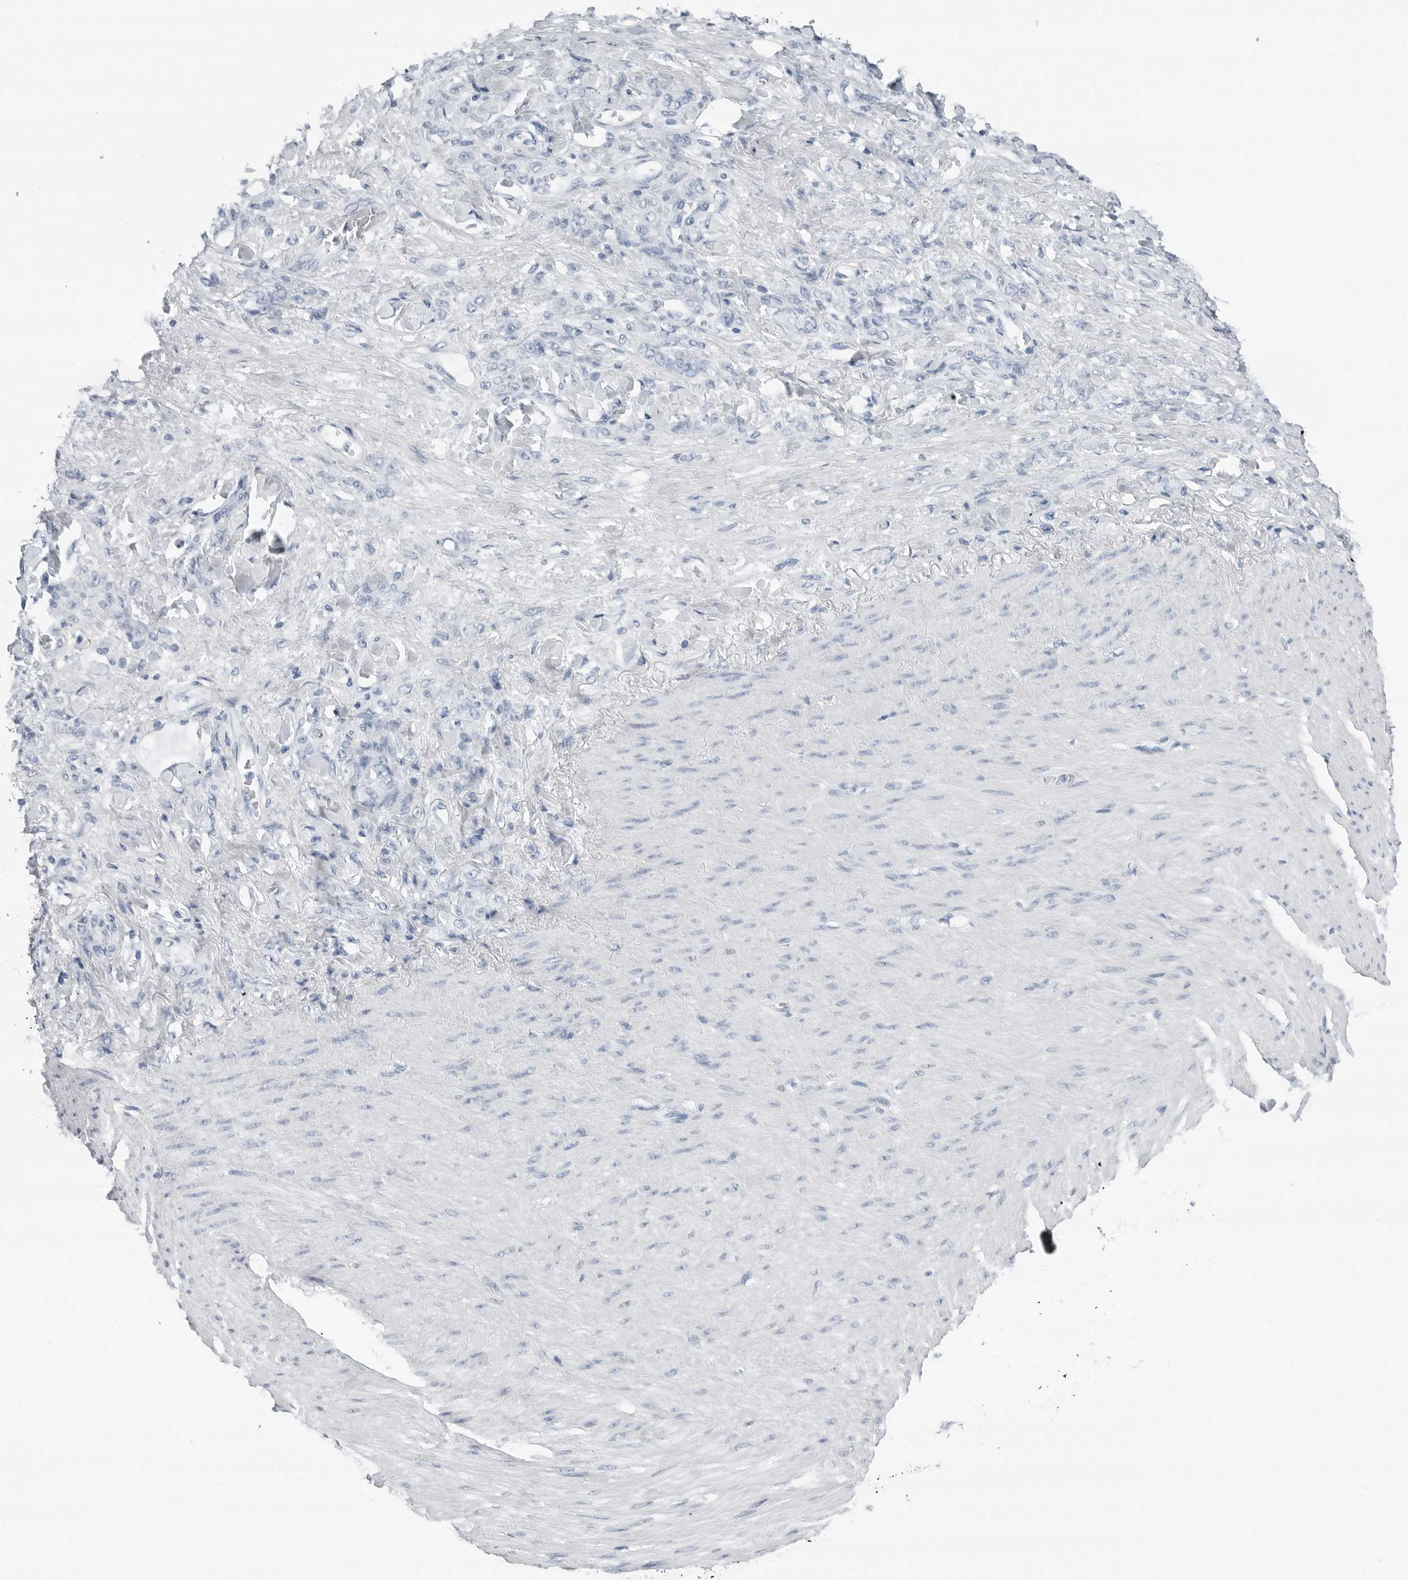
{"staining": {"intensity": "negative", "quantity": "none", "location": "none"}, "tissue": "stomach cancer", "cell_type": "Tumor cells", "image_type": "cancer", "snomed": [{"axis": "morphology", "description": "Normal tissue, NOS"}, {"axis": "morphology", "description": "Adenocarcinoma, NOS"}, {"axis": "topography", "description": "Stomach"}], "caption": "IHC photomicrograph of neoplastic tissue: human stomach cancer stained with DAB (3,3'-diaminobenzidine) shows no significant protein expression in tumor cells. Nuclei are stained in blue.", "gene": "SLPI", "patient": {"sex": "male", "age": 82}}